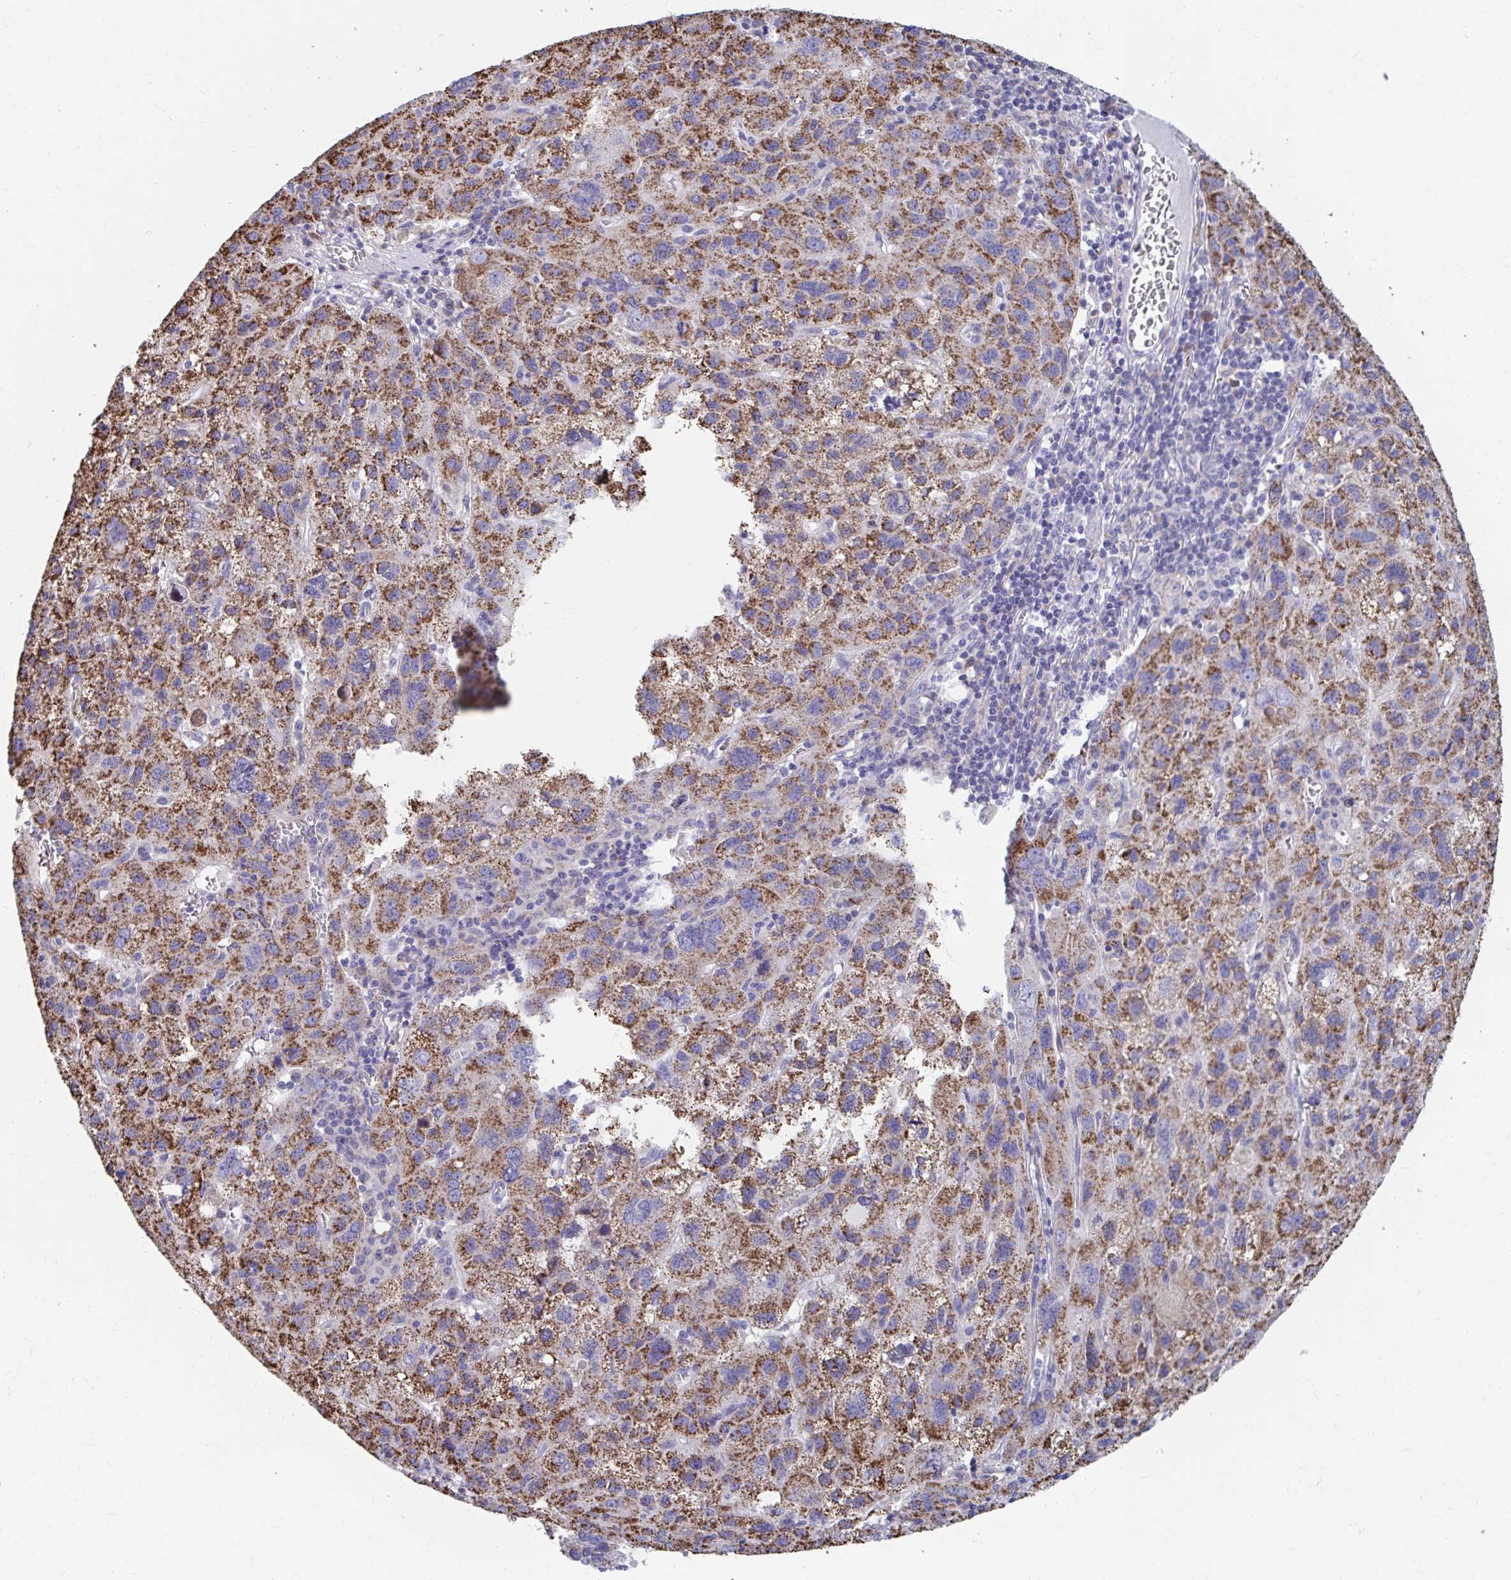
{"staining": {"intensity": "moderate", "quantity": ">75%", "location": "cytoplasmic/membranous"}, "tissue": "liver cancer", "cell_type": "Tumor cells", "image_type": "cancer", "snomed": [{"axis": "morphology", "description": "Carcinoma, Hepatocellular, NOS"}, {"axis": "topography", "description": "Liver"}], "caption": "Liver cancer stained with IHC reveals moderate cytoplasmic/membranous expression in about >75% of tumor cells.", "gene": "FKBP2", "patient": {"sex": "female", "age": 77}}